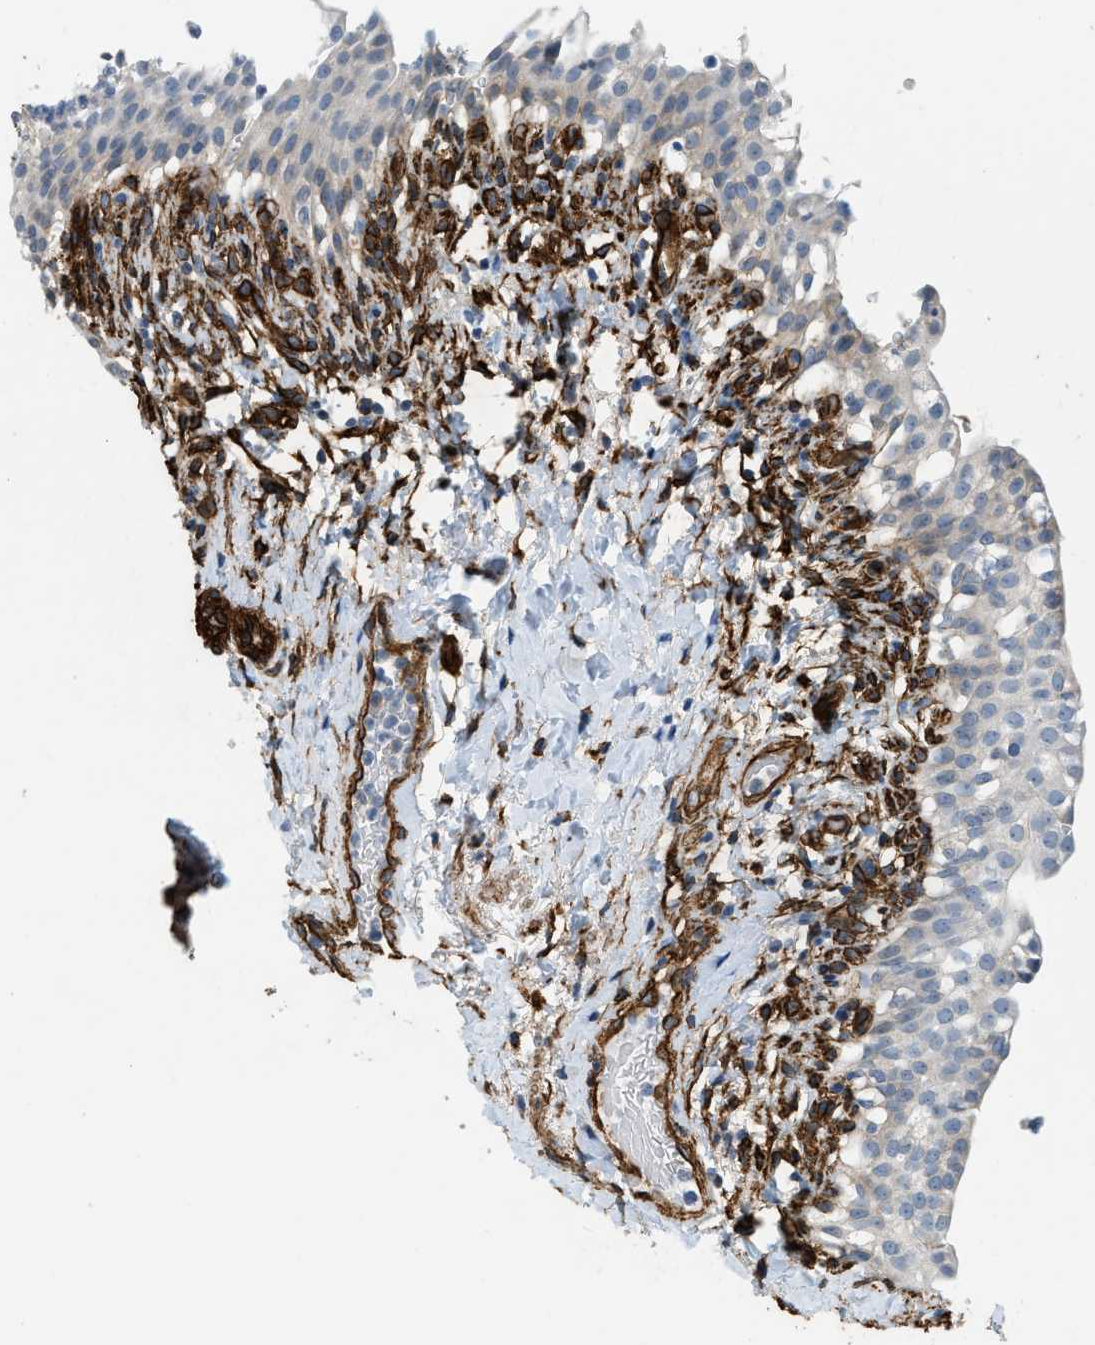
{"staining": {"intensity": "moderate", "quantity": "<25%", "location": "cytoplasmic/membranous"}, "tissue": "urinary bladder", "cell_type": "Urothelial cells", "image_type": "normal", "snomed": [{"axis": "morphology", "description": "Normal tissue, NOS"}, {"axis": "topography", "description": "Urinary bladder"}], "caption": "Immunohistochemistry photomicrograph of normal urinary bladder: urinary bladder stained using IHC reveals low levels of moderate protein expression localized specifically in the cytoplasmic/membranous of urothelial cells, appearing as a cytoplasmic/membranous brown color.", "gene": "TMEM43", "patient": {"sex": "female", "age": 60}}